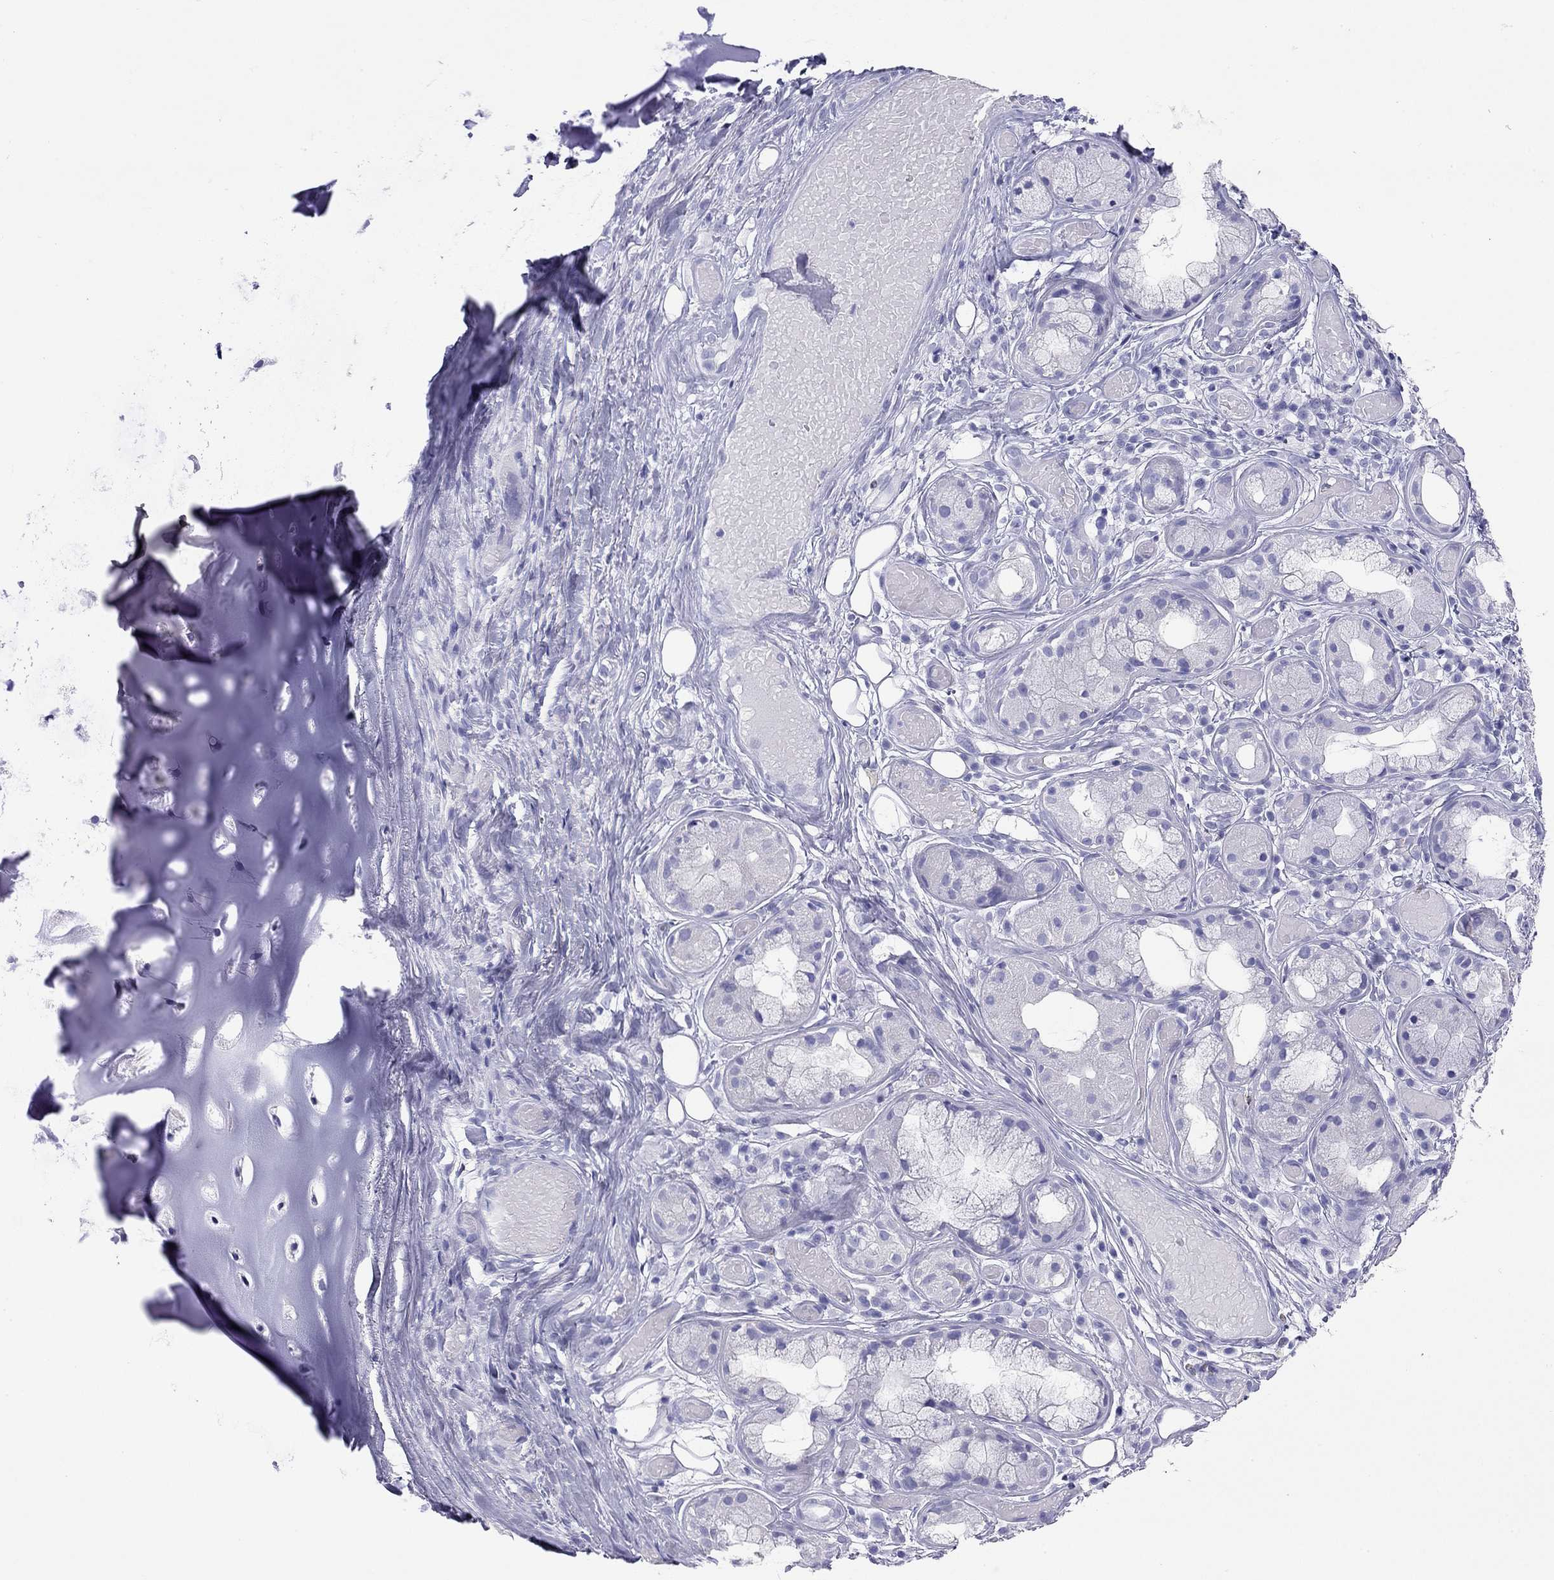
{"staining": {"intensity": "negative", "quantity": "none", "location": "none"}, "tissue": "adipose tissue", "cell_type": "Adipocytes", "image_type": "normal", "snomed": [{"axis": "morphology", "description": "Normal tissue, NOS"}, {"axis": "topography", "description": "Cartilage tissue"}], "caption": "Immunohistochemical staining of unremarkable adipose tissue reveals no significant expression in adipocytes. (Brightfield microscopy of DAB (3,3'-diaminobenzidine) immunohistochemistry (IHC) at high magnification).", "gene": "HLA", "patient": {"sex": "male", "age": 62}}